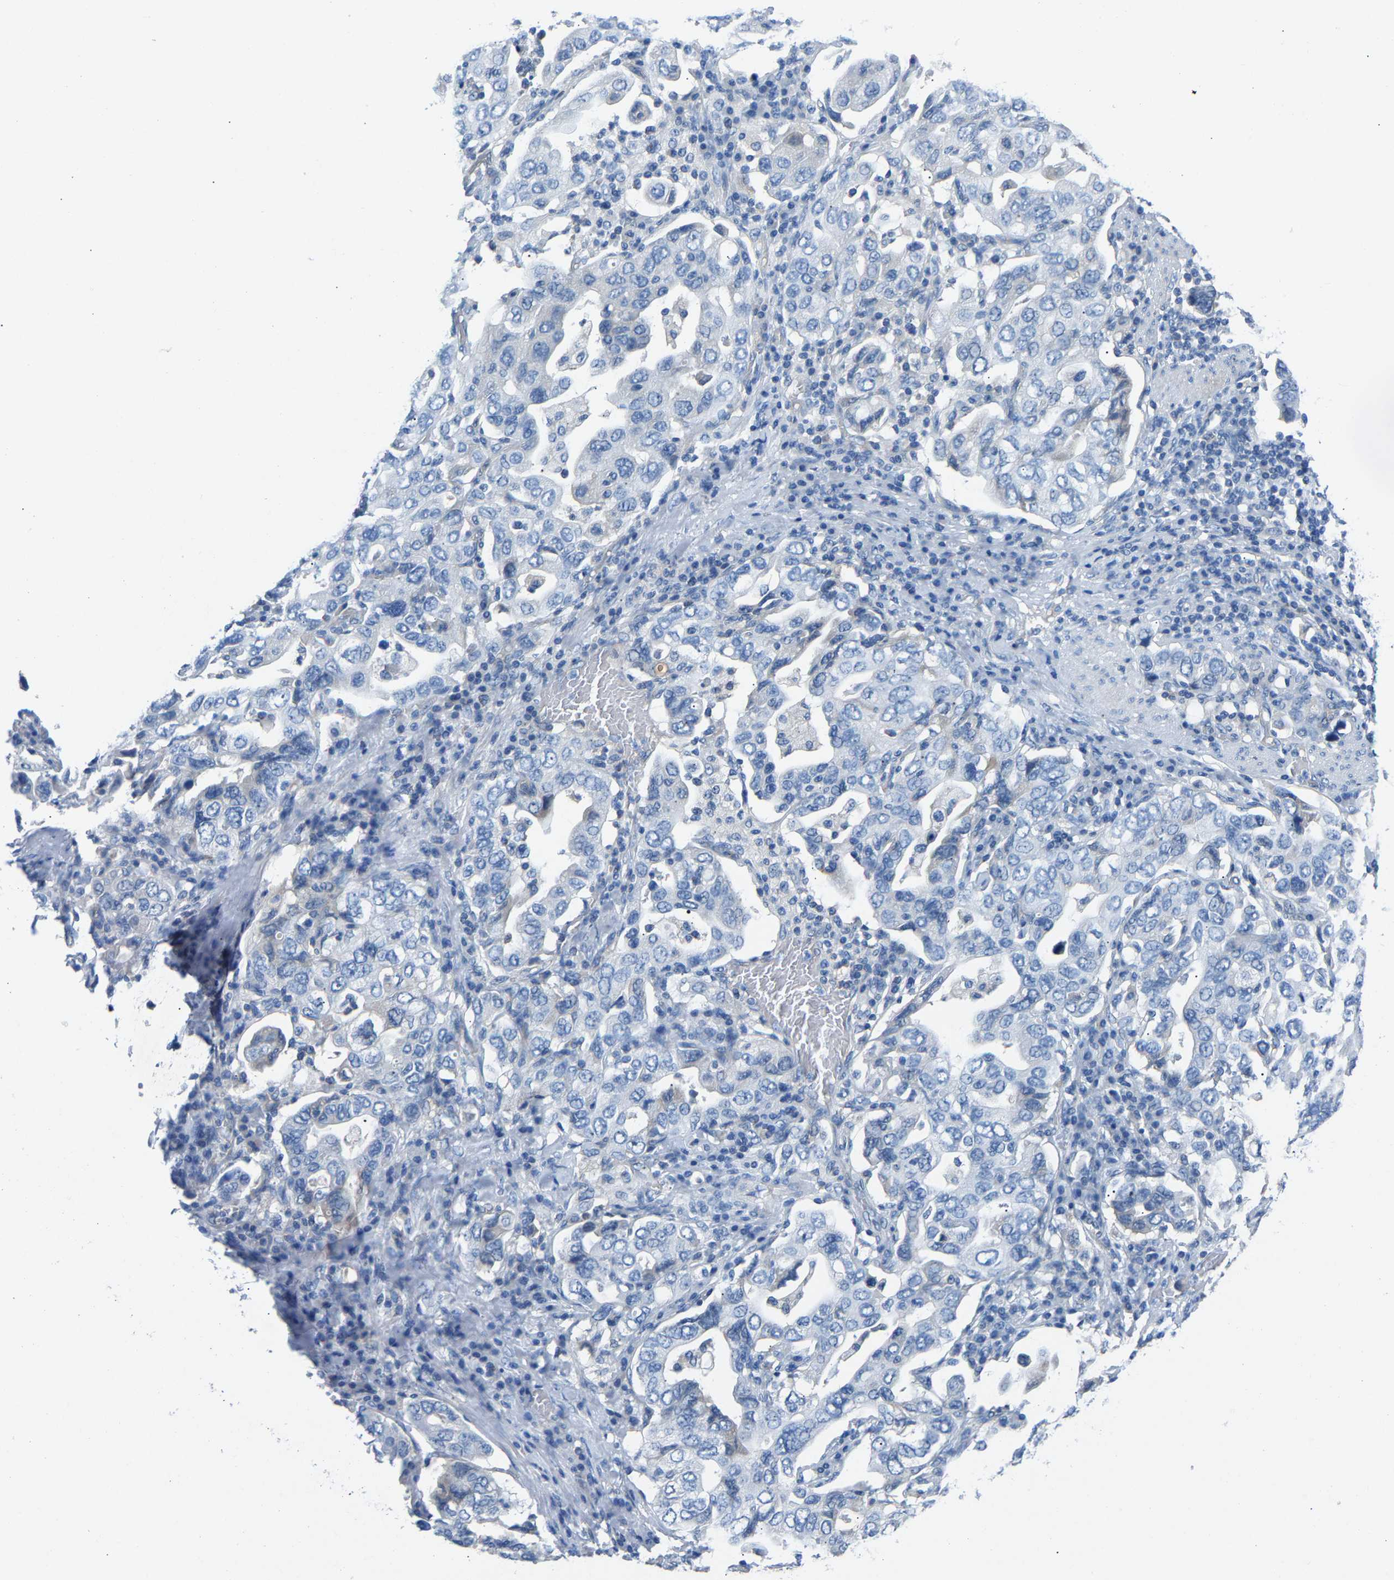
{"staining": {"intensity": "negative", "quantity": "none", "location": "none"}, "tissue": "stomach cancer", "cell_type": "Tumor cells", "image_type": "cancer", "snomed": [{"axis": "morphology", "description": "Adenocarcinoma, NOS"}, {"axis": "topography", "description": "Stomach, upper"}], "caption": "Immunohistochemistry (IHC) photomicrograph of neoplastic tissue: human adenocarcinoma (stomach) stained with DAB (3,3'-diaminobenzidine) reveals no significant protein expression in tumor cells.", "gene": "DNAAF5", "patient": {"sex": "male", "age": 62}}